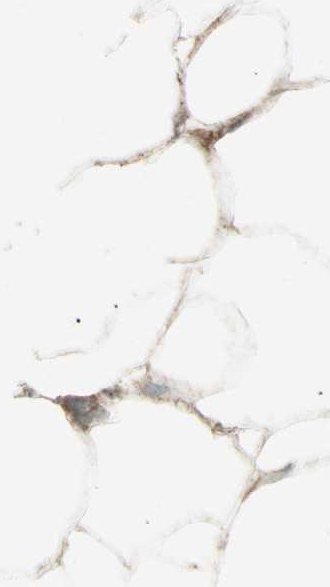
{"staining": {"intensity": "moderate", "quantity": ">75%", "location": "cytoplasmic/membranous"}, "tissue": "adipose tissue", "cell_type": "Adipocytes", "image_type": "normal", "snomed": [{"axis": "morphology", "description": "Normal tissue, NOS"}, {"axis": "topography", "description": "Breast"}, {"axis": "topography", "description": "Adipose tissue"}], "caption": "Immunohistochemical staining of benign human adipose tissue displays medium levels of moderate cytoplasmic/membranous positivity in about >75% of adipocytes. The staining was performed using DAB (3,3'-diaminobenzidine) to visualize the protein expression in brown, while the nuclei were stained in blue with hematoxylin (Magnification: 20x).", "gene": "RNASEL", "patient": {"sex": "female", "age": 25}}